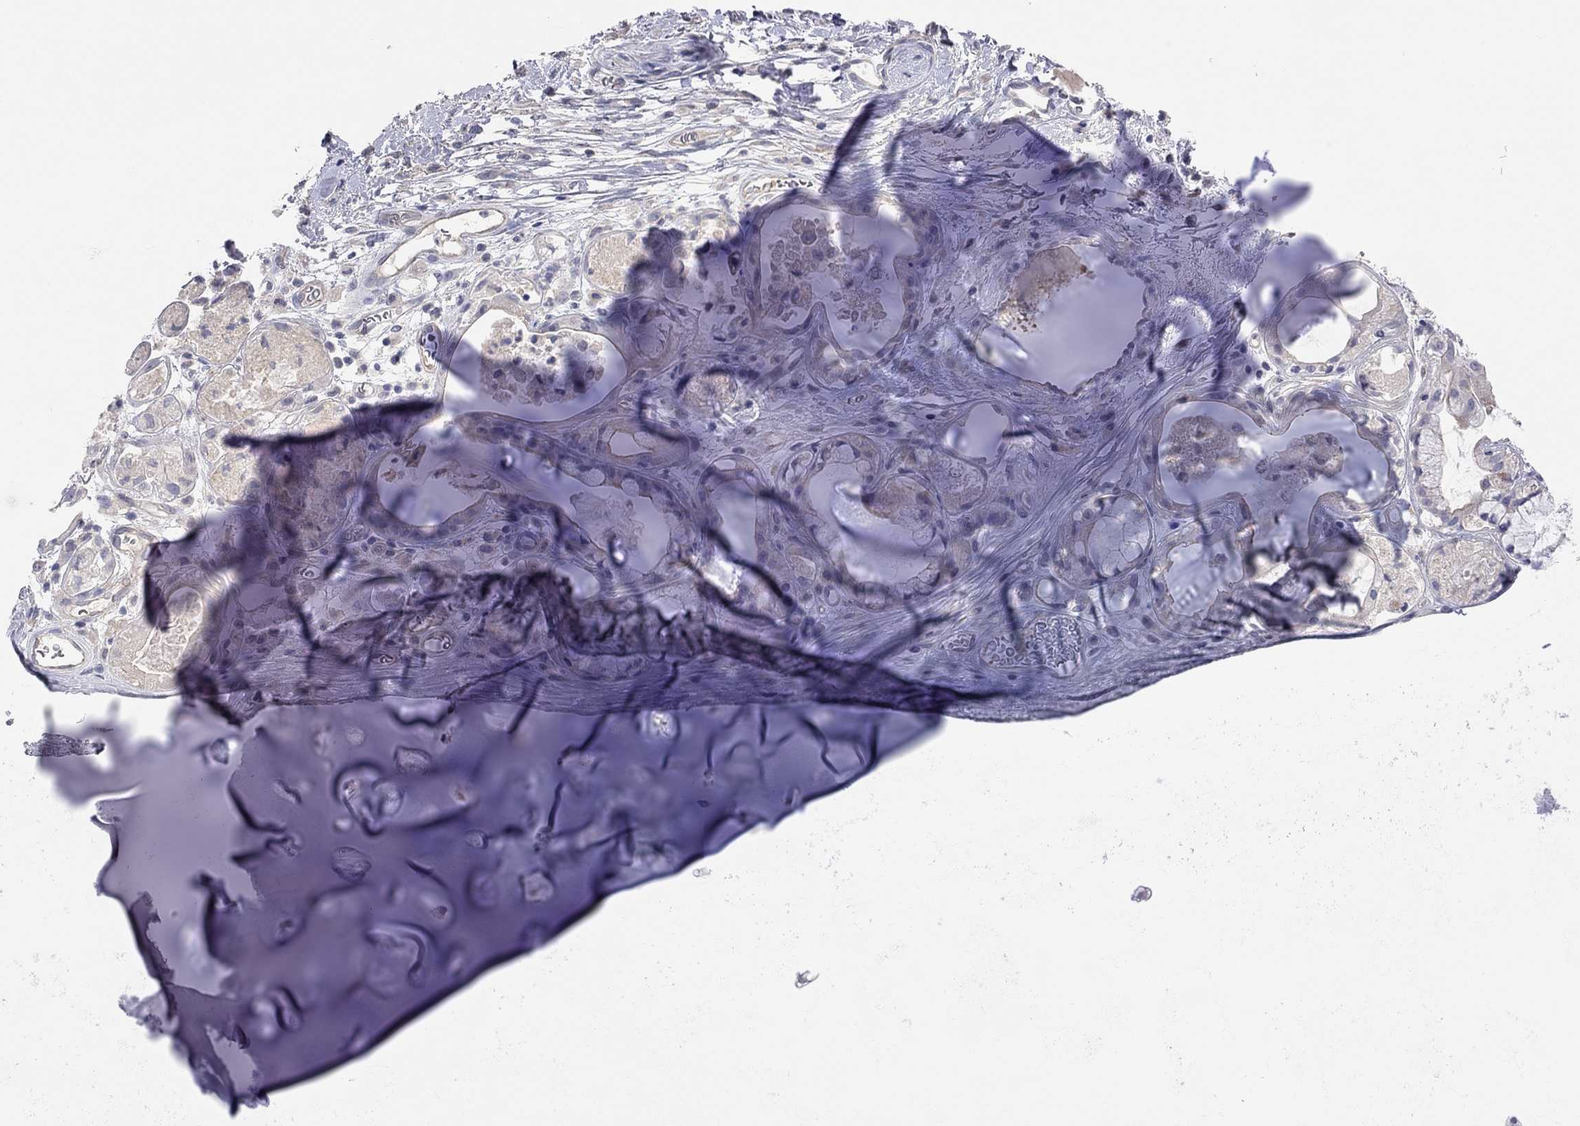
{"staining": {"intensity": "negative", "quantity": "none", "location": "none"}, "tissue": "soft tissue", "cell_type": "Chondrocytes", "image_type": "normal", "snomed": [{"axis": "morphology", "description": "Normal tissue, NOS"}, {"axis": "topography", "description": "Cartilage tissue"}], "caption": "Soft tissue stained for a protein using immunohistochemistry (IHC) shows no expression chondrocytes.", "gene": "KCNB1", "patient": {"sex": "male", "age": 81}}